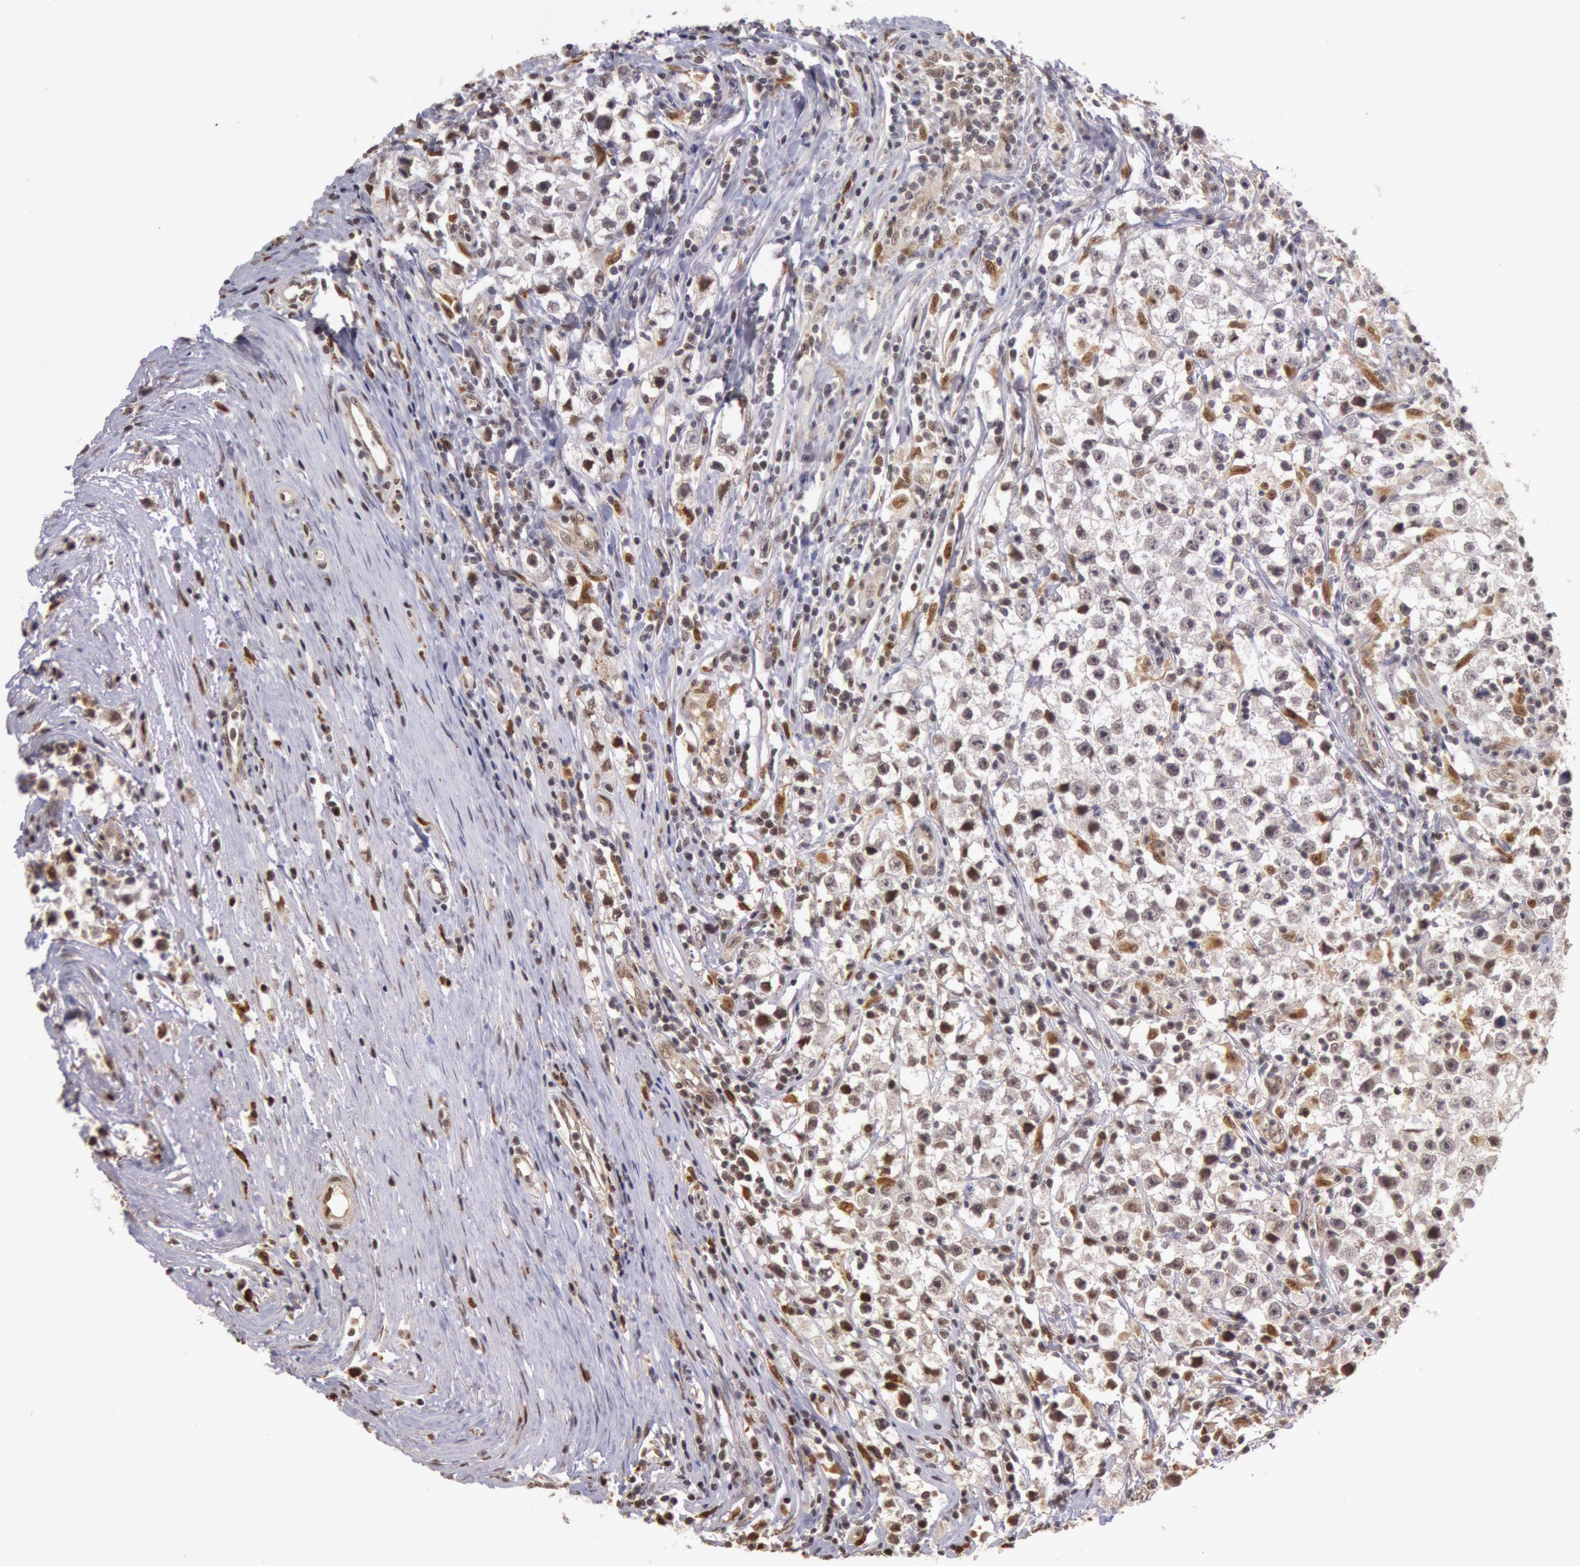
{"staining": {"intensity": "negative", "quantity": "none", "location": "none"}, "tissue": "testis cancer", "cell_type": "Tumor cells", "image_type": "cancer", "snomed": [{"axis": "morphology", "description": "Seminoma, NOS"}, {"axis": "topography", "description": "Testis"}], "caption": "High power microscopy photomicrograph of an immunohistochemistry image of testis seminoma, revealing no significant positivity in tumor cells.", "gene": "LIG4", "patient": {"sex": "male", "age": 35}}